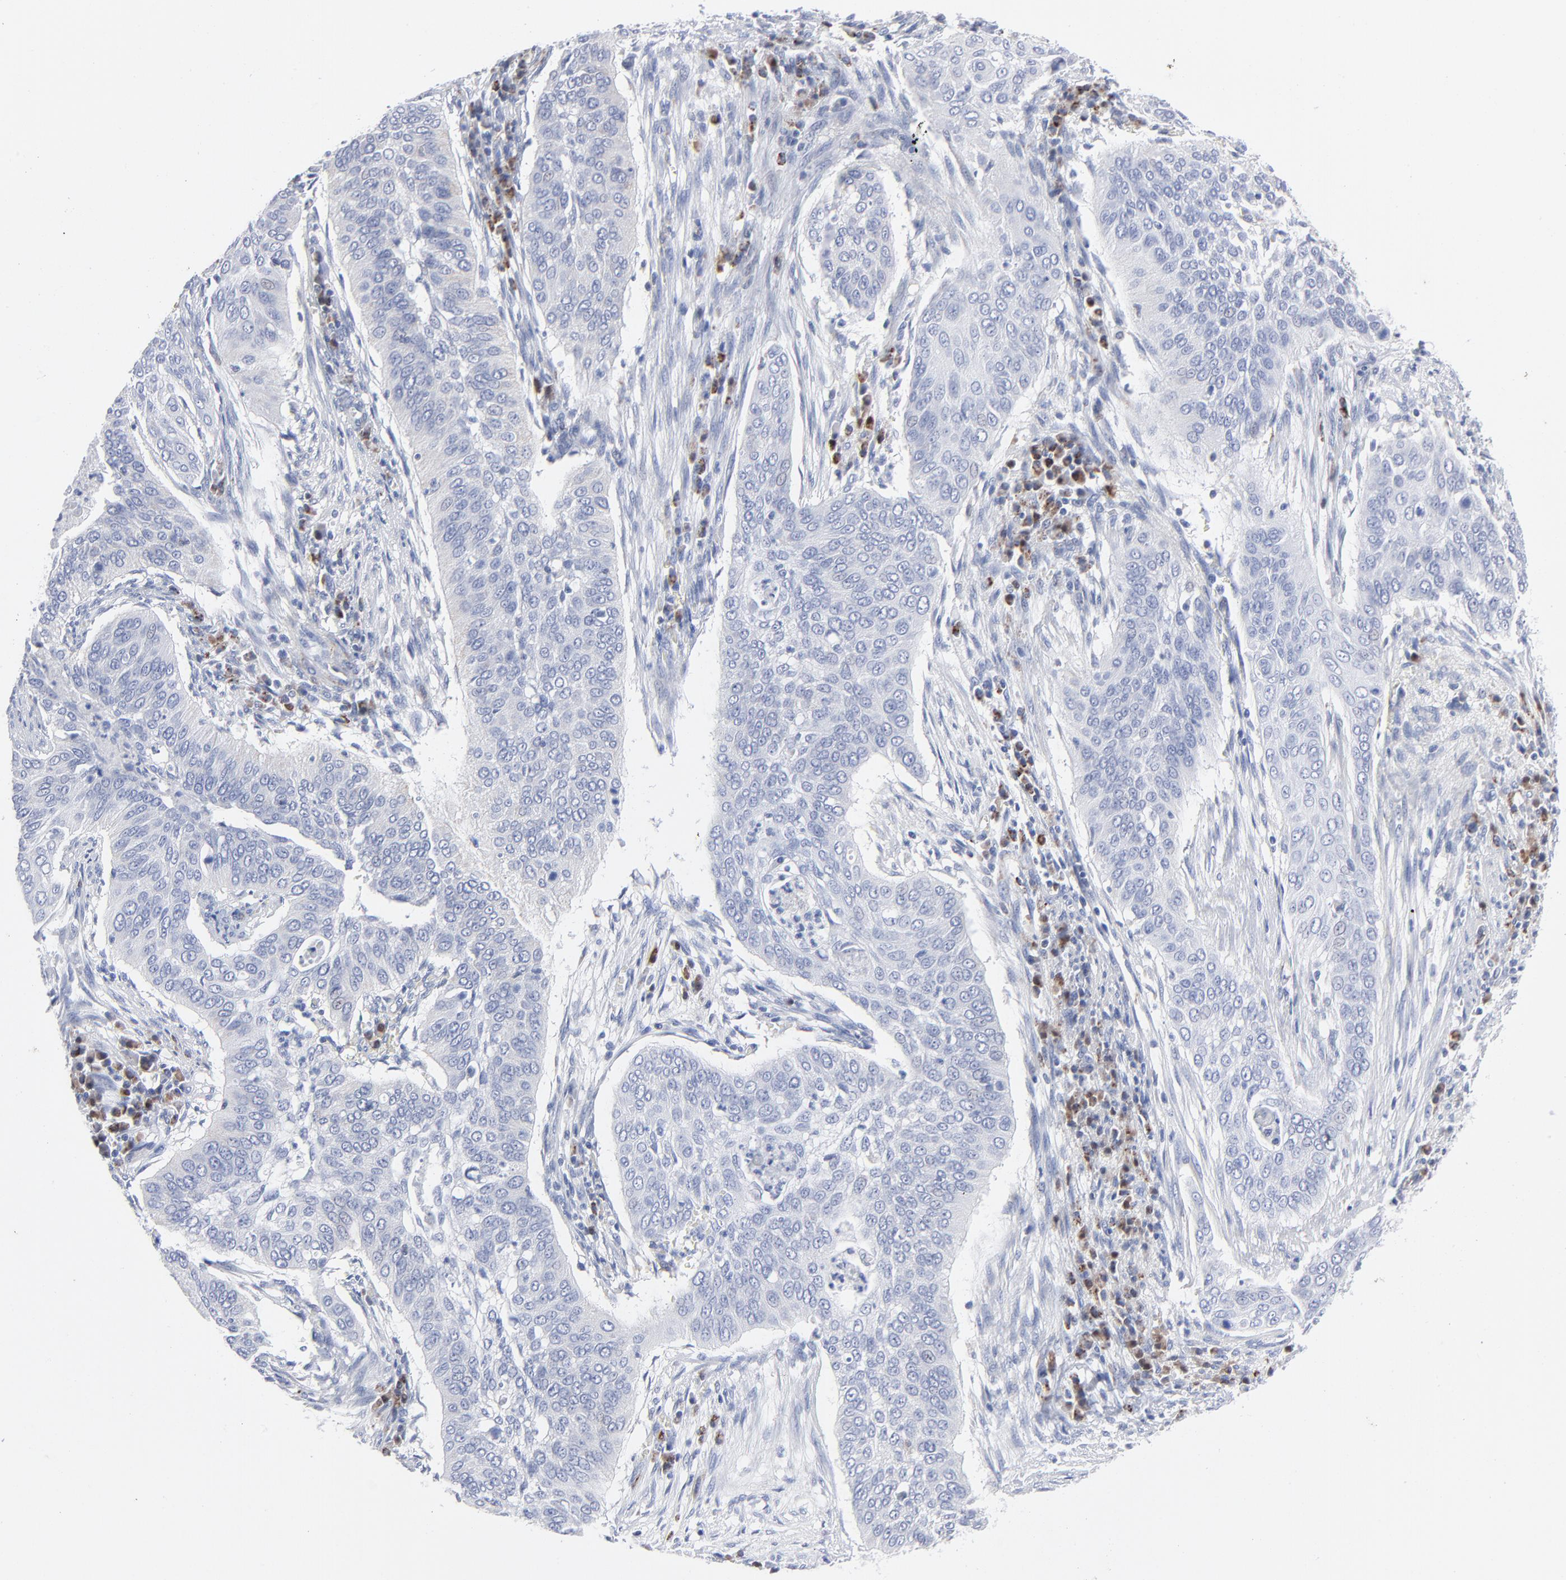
{"staining": {"intensity": "negative", "quantity": "none", "location": "none"}, "tissue": "cervical cancer", "cell_type": "Tumor cells", "image_type": "cancer", "snomed": [{"axis": "morphology", "description": "Squamous cell carcinoma, NOS"}, {"axis": "topography", "description": "Cervix"}], "caption": "Immunohistochemistry micrograph of neoplastic tissue: human cervical cancer stained with DAB (3,3'-diaminobenzidine) reveals no significant protein positivity in tumor cells.", "gene": "CHCHD10", "patient": {"sex": "female", "age": 39}}